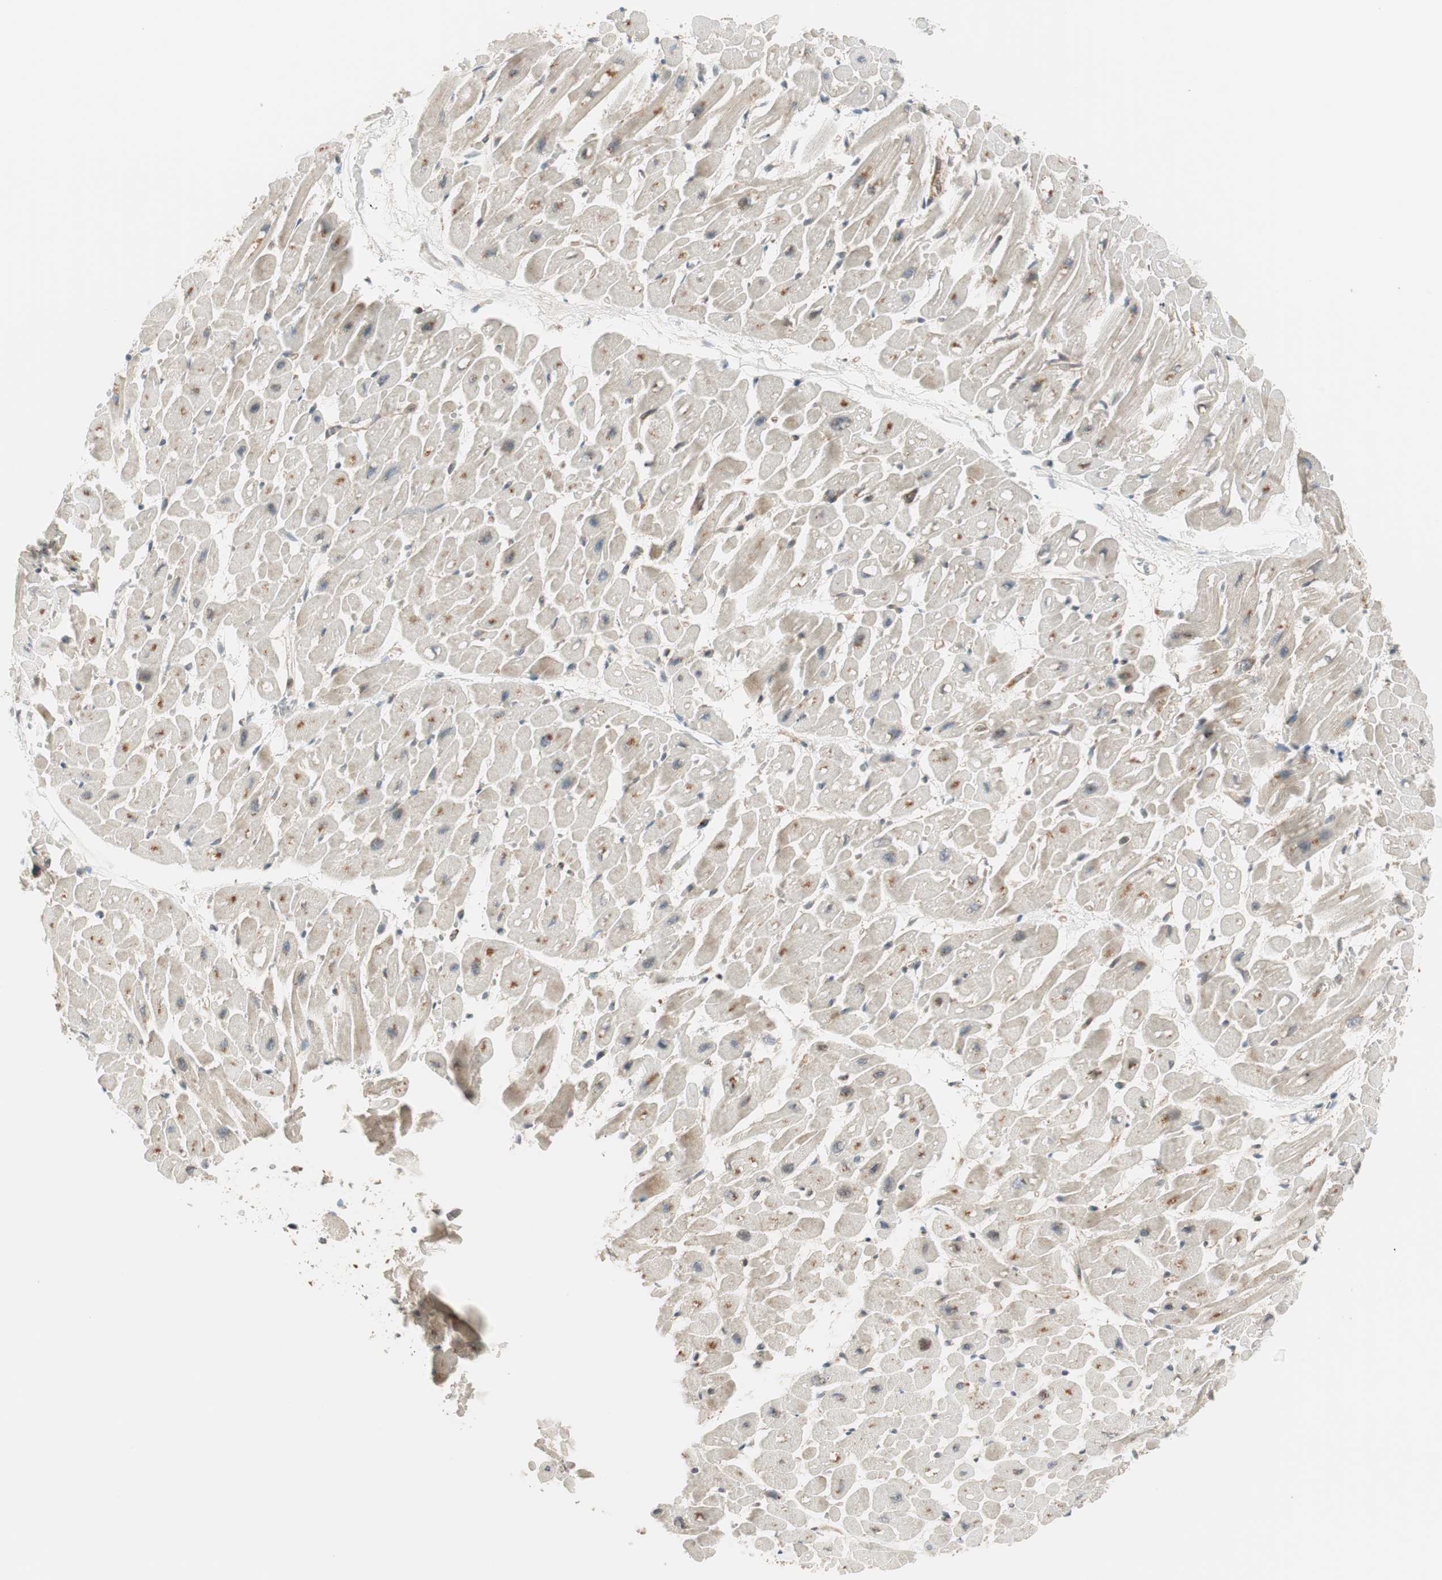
{"staining": {"intensity": "moderate", "quantity": "25%-75%", "location": "cytoplasmic/membranous"}, "tissue": "heart muscle", "cell_type": "Cardiomyocytes", "image_type": "normal", "snomed": [{"axis": "morphology", "description": "Normal tissue, NOS"}, {"axis": "topography", "description": "Heart"}], "caption": "Heart muscle stained with immunohistochemistry reveals moderate cytoplasmic/membranous staining in approximately 25%-75% of cardiomyocytes. The protein of interest is shown in brown color, while the nuclei are stained blue.", "gene": "ABI1", "patient": {"sex": "male", "age": 45}}